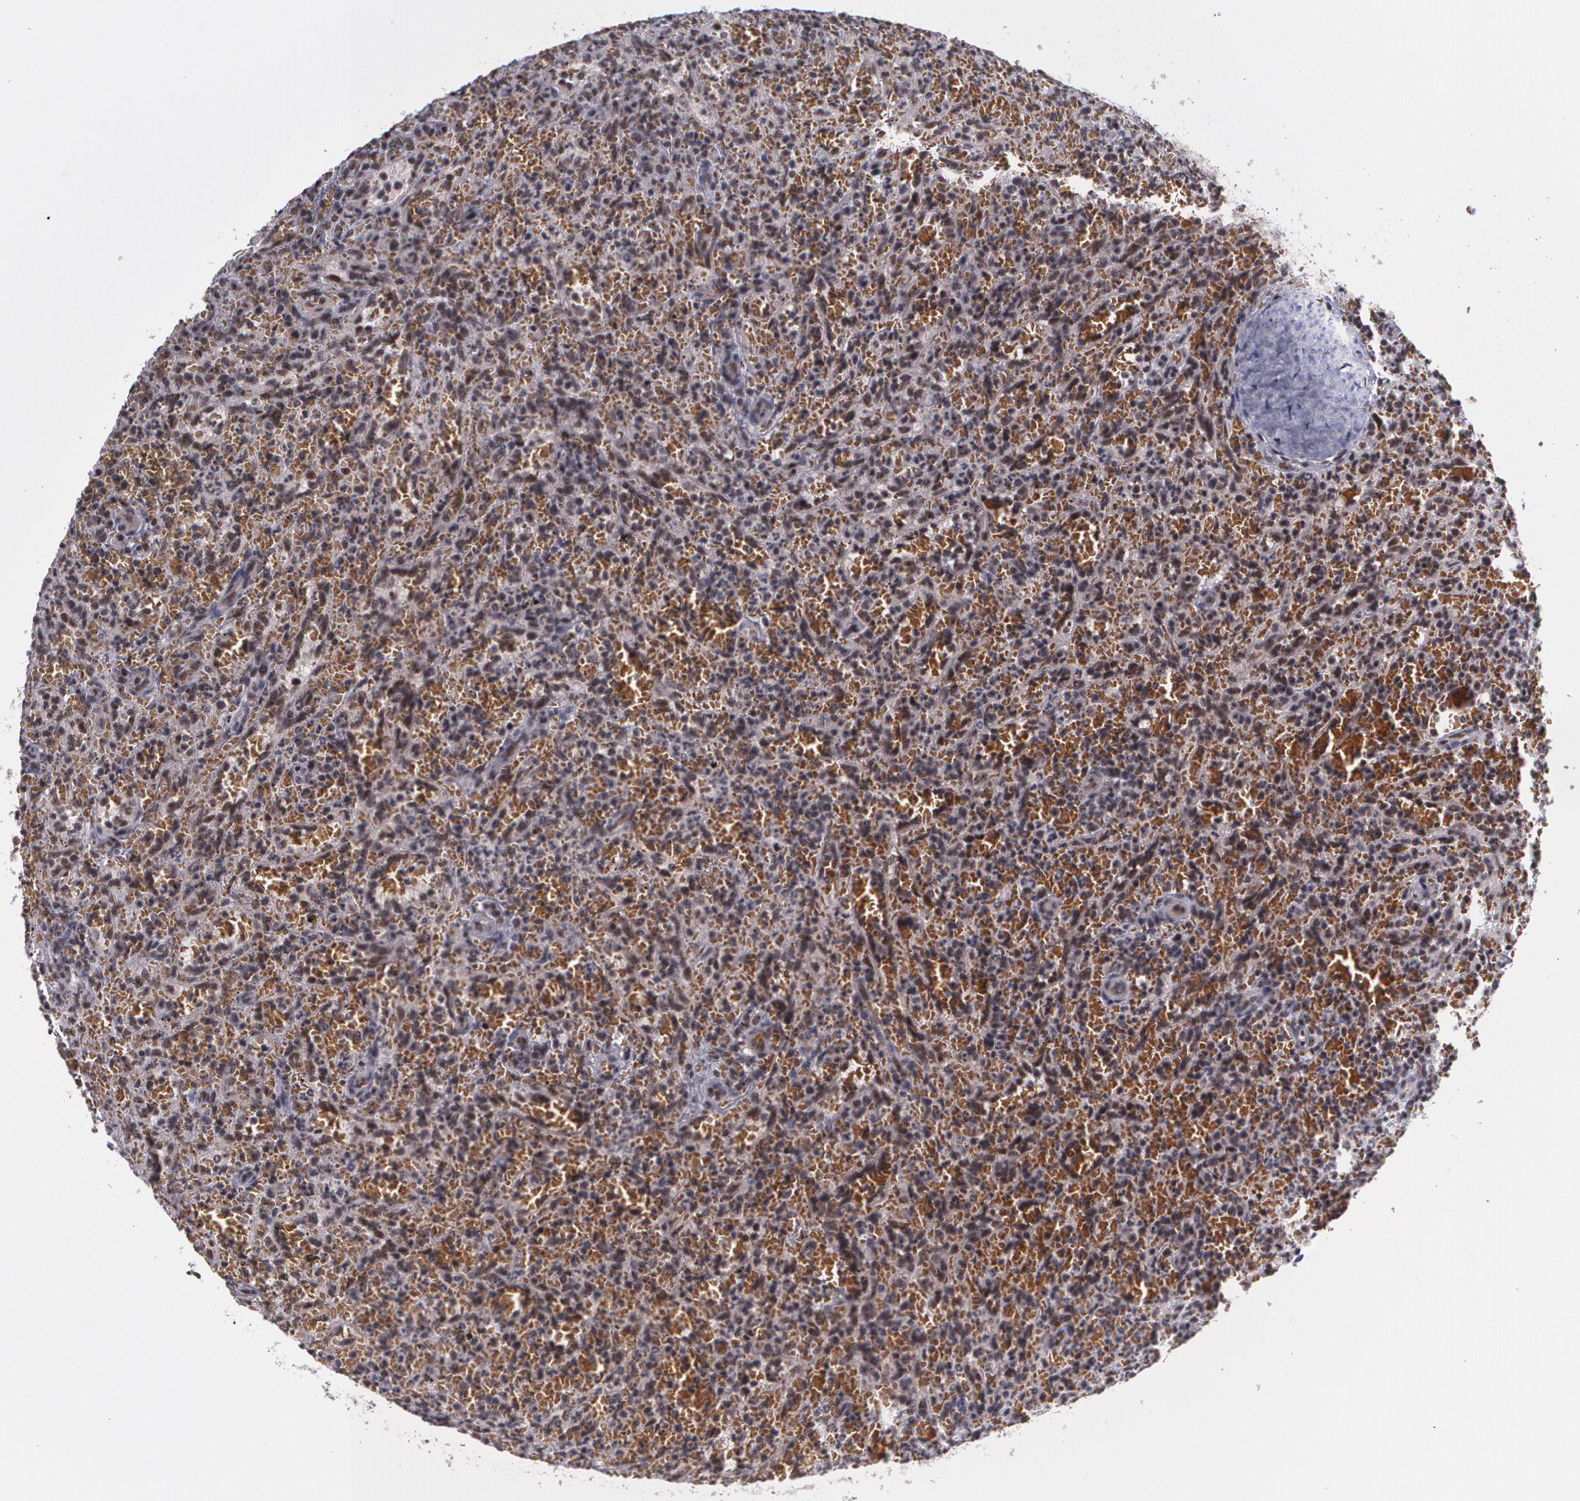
{"staining": {"intensity": "weak", "quantity": ">75%", "location": "cytoplasmic/membranous,nuclear"}, "tissue": "lymphoma", "cell_type": "Tumor cells", "image_type": "cancer", "snomed": [{"axis": "morphology", "description": "Malignant lymphoma, non-Hodgkin's type, Low grade"}, {"axis": "topography", "description": "Spleen"}], "caption": "Protein staining of lymphoma tissue exhibits weak cytoplasmic/membranous and nuclear staining in about >75% of tumor cells.", "gene": "C6orf15", "patient": {"sex": "female", "age": 64}}